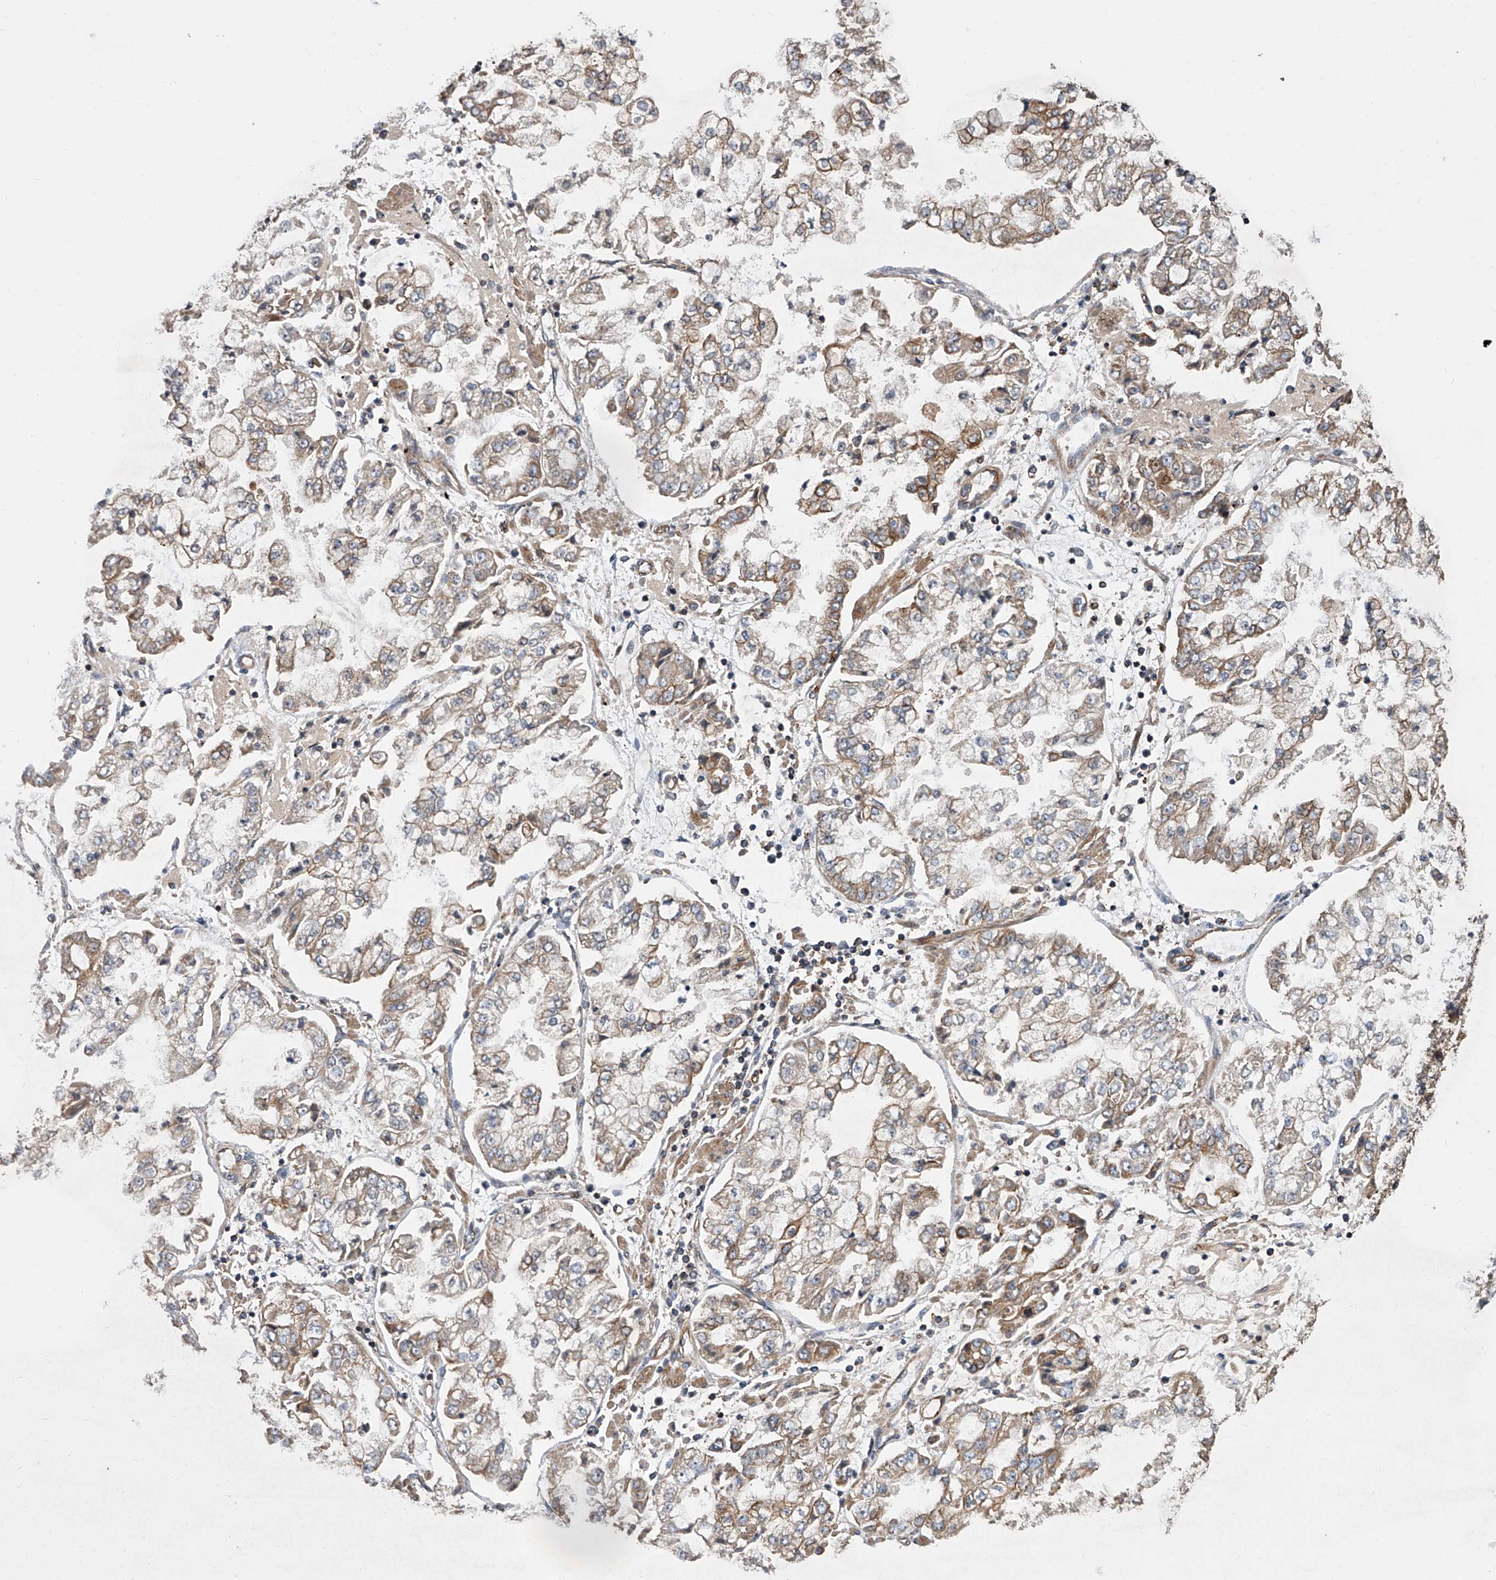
{"staining": {"intensity": "moderate", "quantity": "<25%", "location": "cytoplasmic/membranous"}, "tissue": "stomach cancer", "cell_type": "Tumor cells", "image_type": "cancer", "snomed": [{"axis": "morphology", "description": "Adenocarcinoma, NOS"}, {"axis": "topography", "description": "Stomach"}], "caption": "Immunohistochemistry (IHC) image of stomach cancer (adenocarcinoma) stained for a protein (brown), which shows low levels of moderate cytoplasmic/membranous expression in approximately <25% of tumor cells.", "gene": "USP47", "patient": {"sex": "male", "age": 76}}